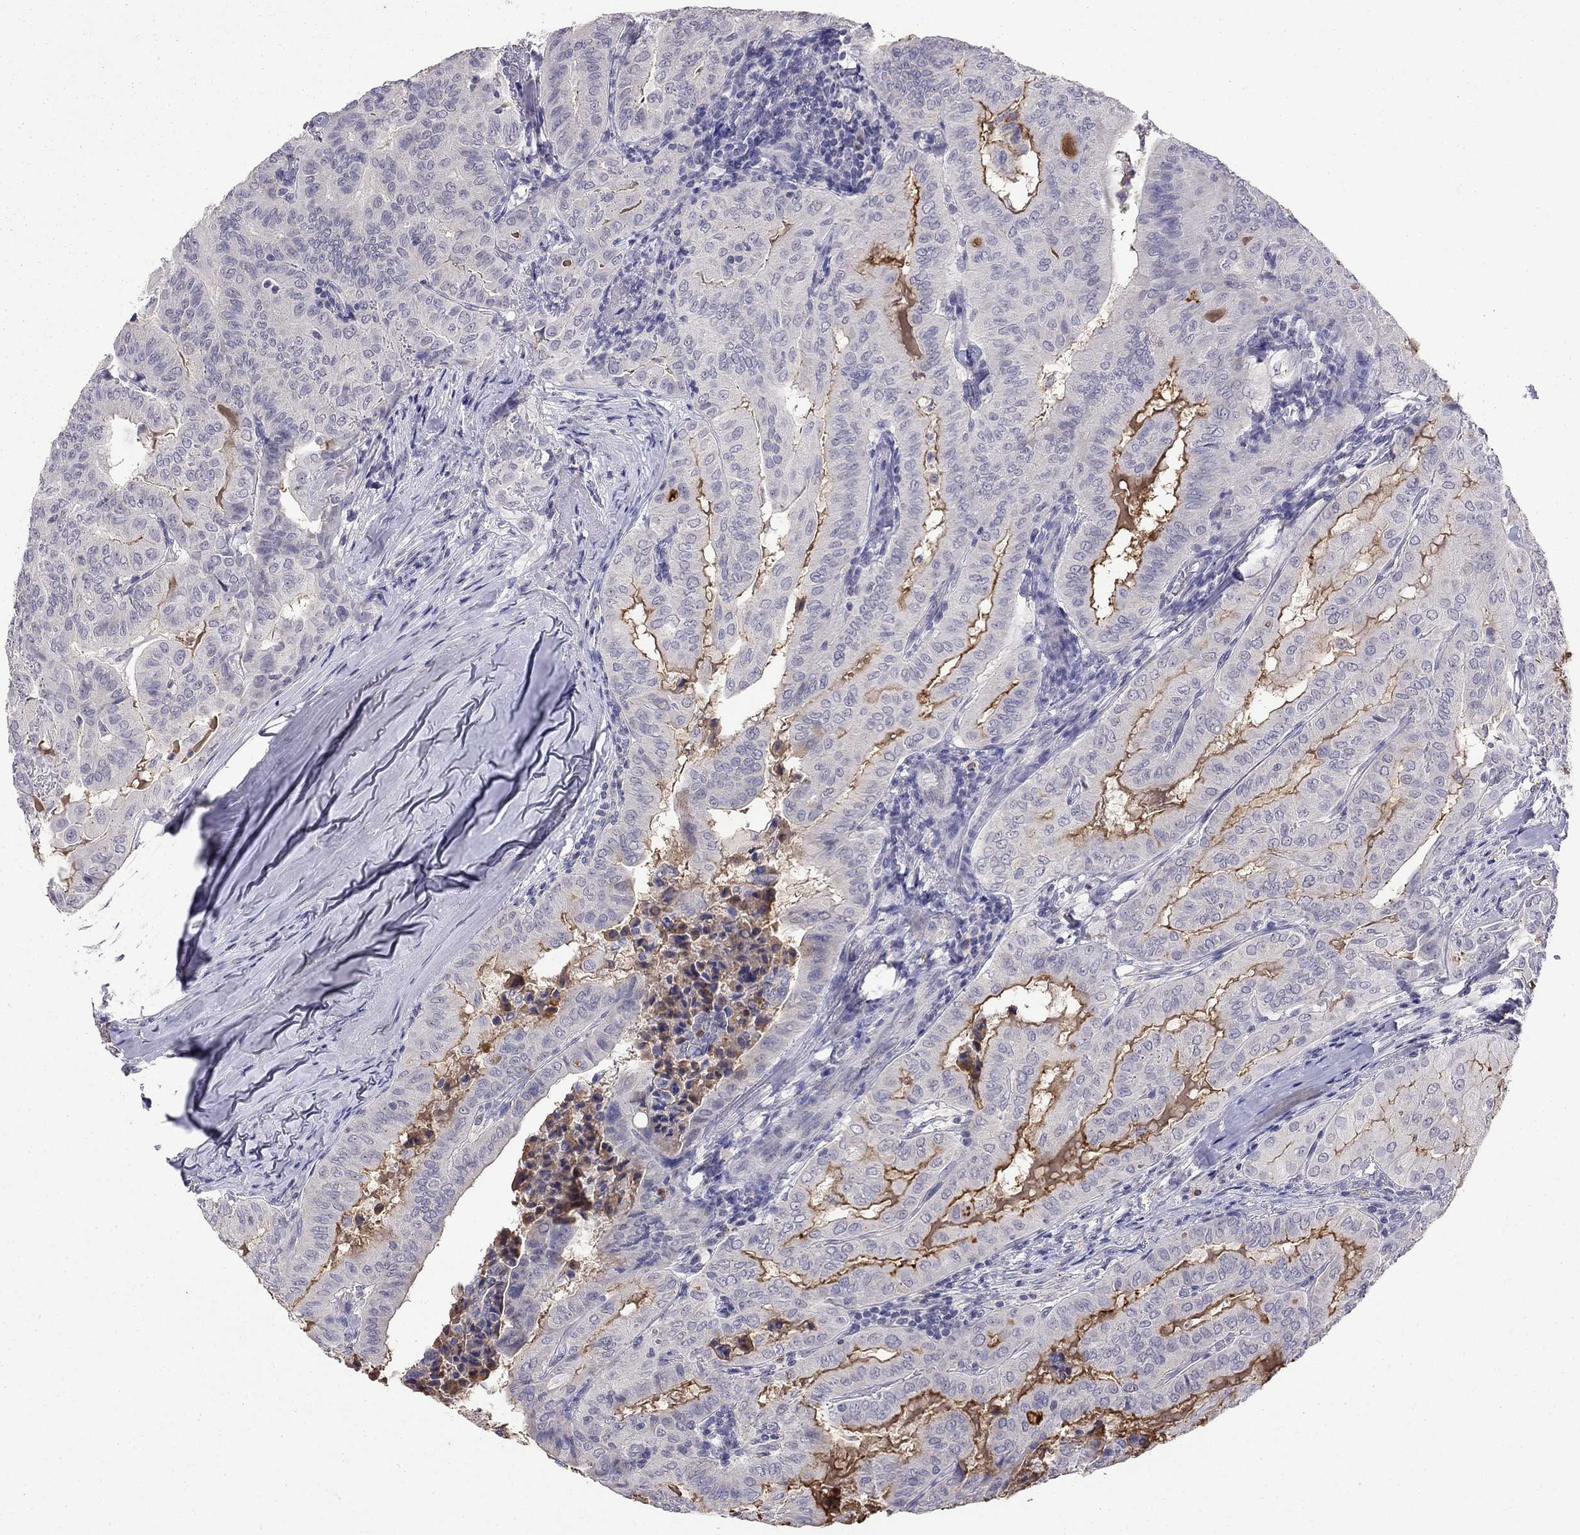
{"staining": {"intensity": "strong", "quantity": "<25%", "location": "cytoplasmic/membranous"}, "tissue": "thyroid cancer", "cell_type": "Tumor cells", "image_type": "cancer", "snomed": [{"axis": "morphology", "description": "Papillary adenocarcinoma, NOS"}, {"axis": "topography", "description": "Thyroid gland"}], "caption": "Thyroid papillary adenocarcinoma was stained to show a protein in brown. There is medium levels of strong cytoplasmic/membranous positivity in about <25% of tumor cells.", "gene": "WNK3", "patient": {"sex": "female", "age": 68}}